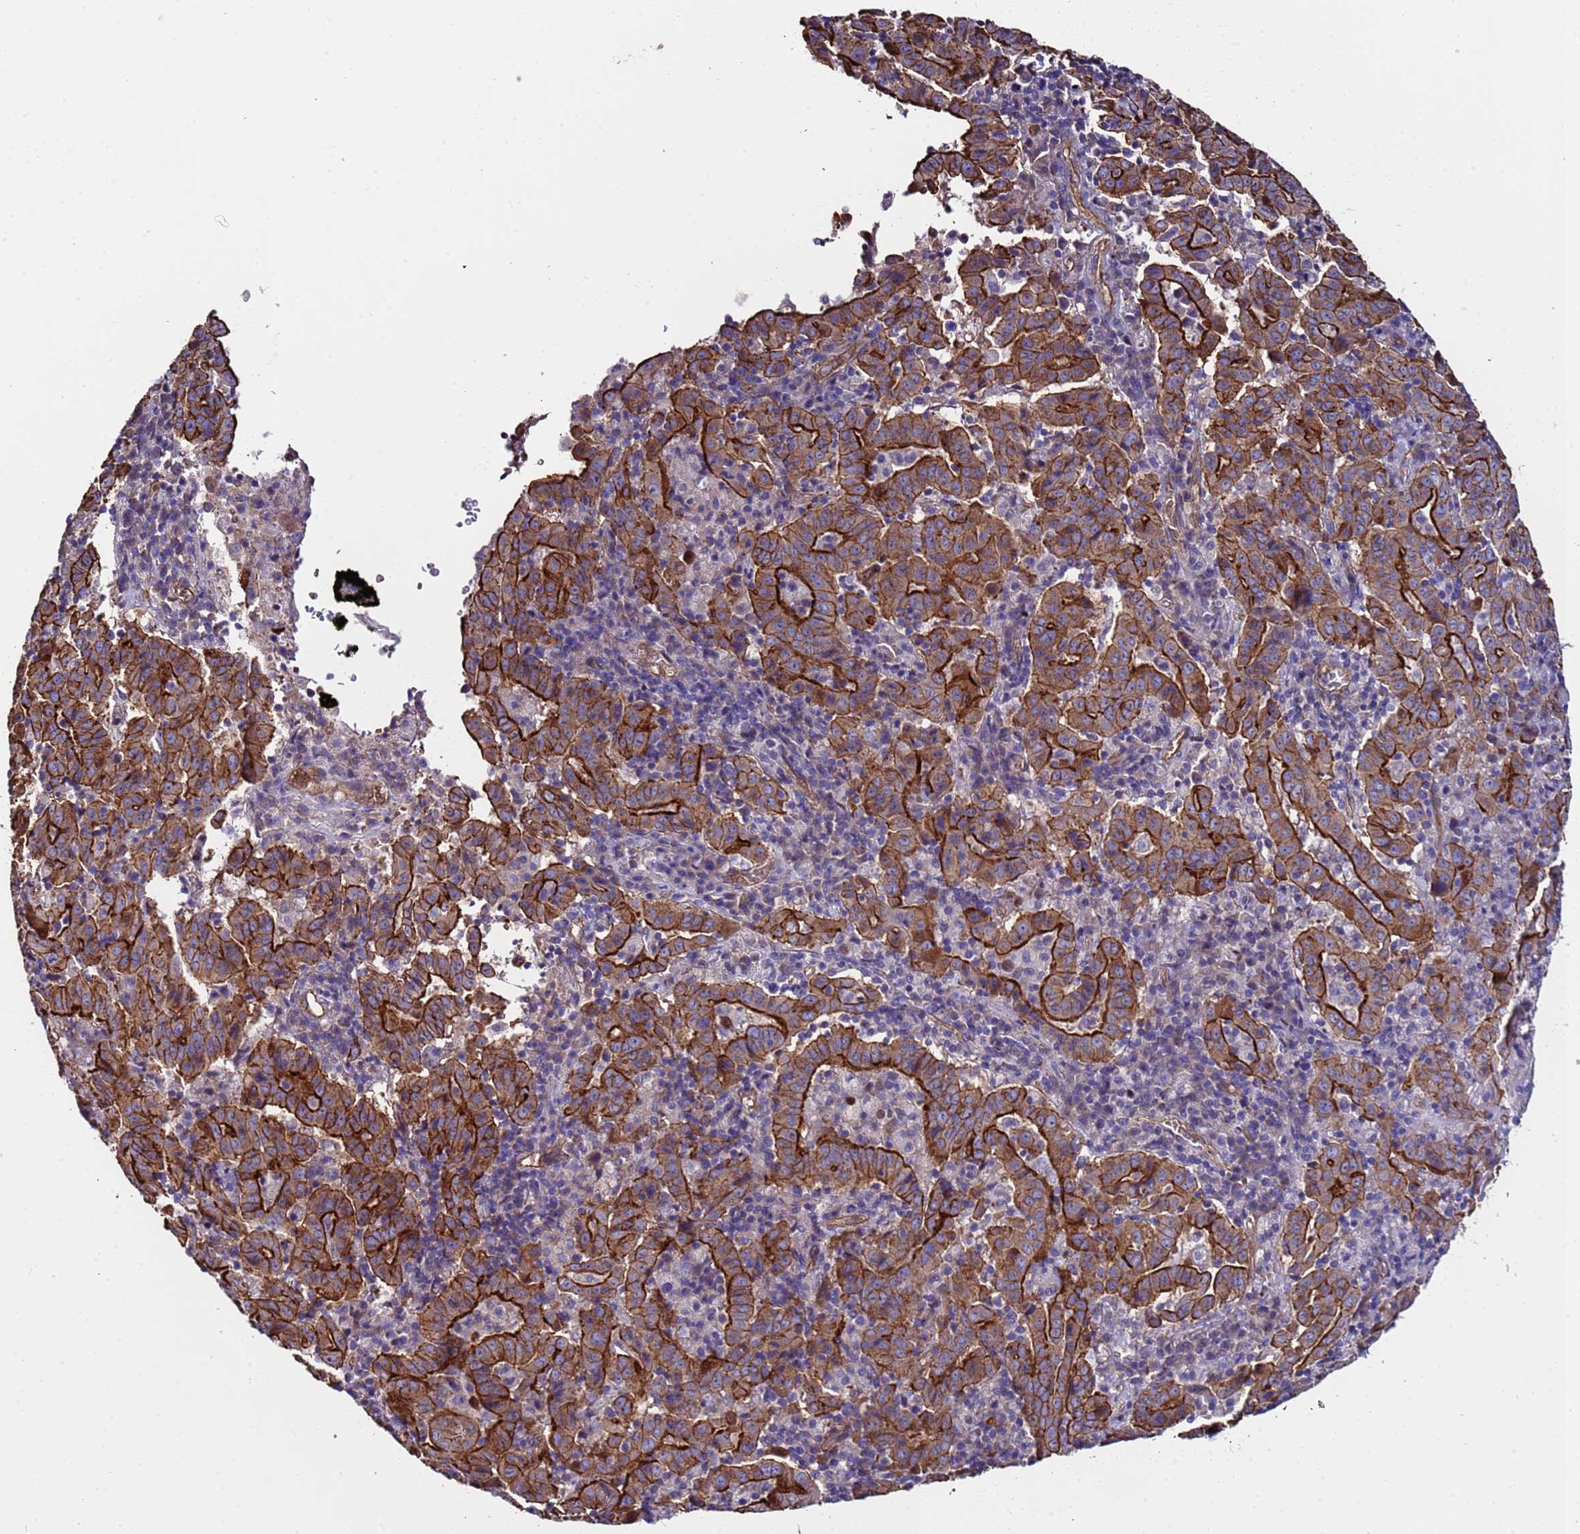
{"staining": {"intensity": "strong", "quantity": ">75%", "location": "cytoplasmic/membranous"}, "tissue": "pancreatic cancer", "cell_type": "Tumor cells", "image_type": "cancer", "snomed": [{"axis": "morphology", "description": "Adenocarcinoma, NOS"}, {"axis": "topography", "description": "Pancreas"}], "caption": "Immunohistochemistry (IHC) photomicrograph of pancreatic adenocarcinoma stained for a protein (brown), which shows high levels of strong cytoplasmic/membranous positivity in about >75% of tumor cells.", "gene": "ZNF248", "patient": {"sex": "male", "age": 63}}